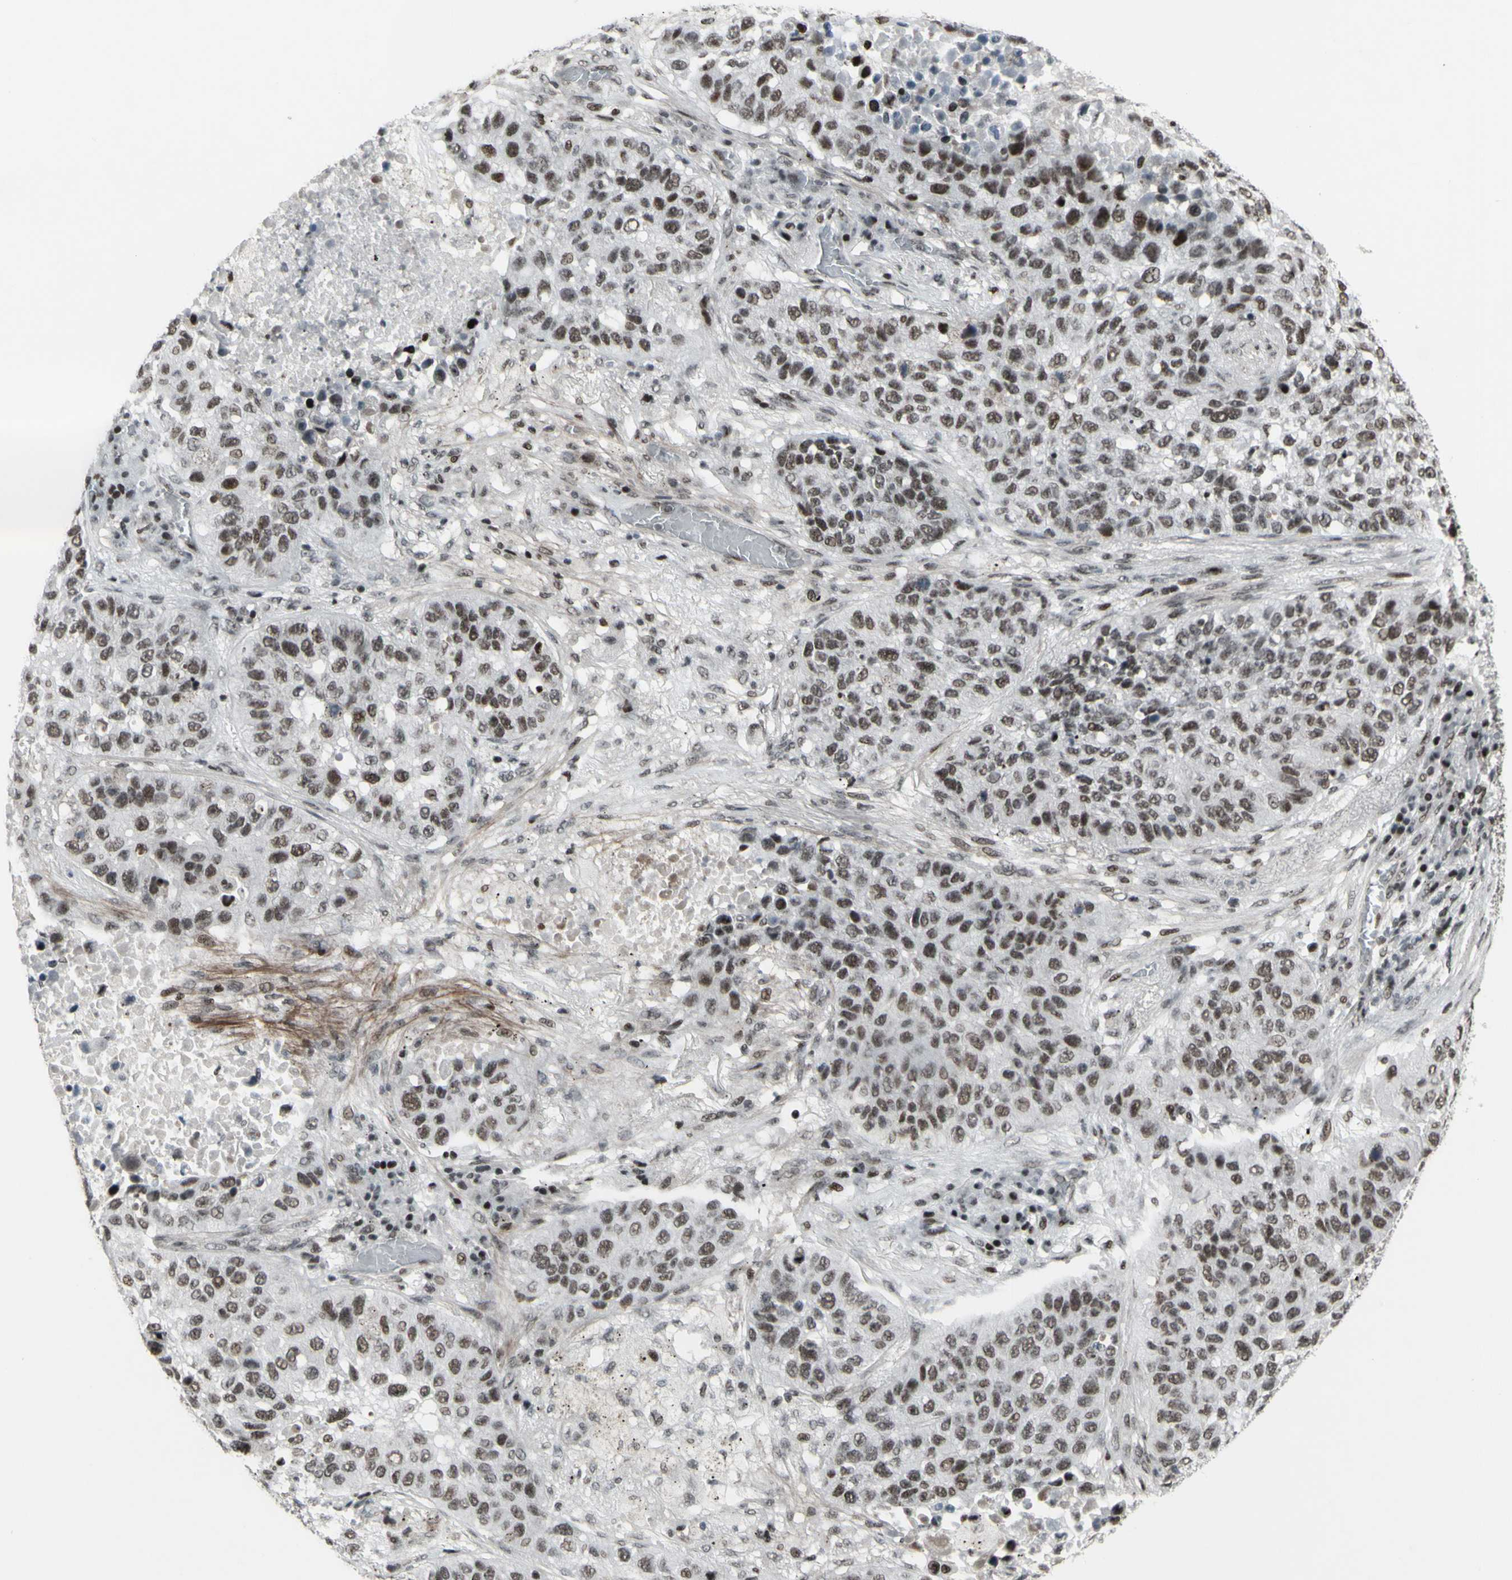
{"staining": {"intensity": "moderate", "quantity": "25%-75%", "location": "nuclear"}, "tissue": "lung cancer", "cell_type": "Tumor cells", "image_type": "cancer", "snomed": [{"axis": "morphology", "description": "Squamous cell carcinoma, NOS"}, {"axis": "topography", "description": "Lung"}], "caption": "Protein analysis of lung cancer tissue shows moderate nuclear staining in about 25%-75% of tumor cells.", "gene": "SUPT6H", "patient": {"sex": "male", "age": 57}}